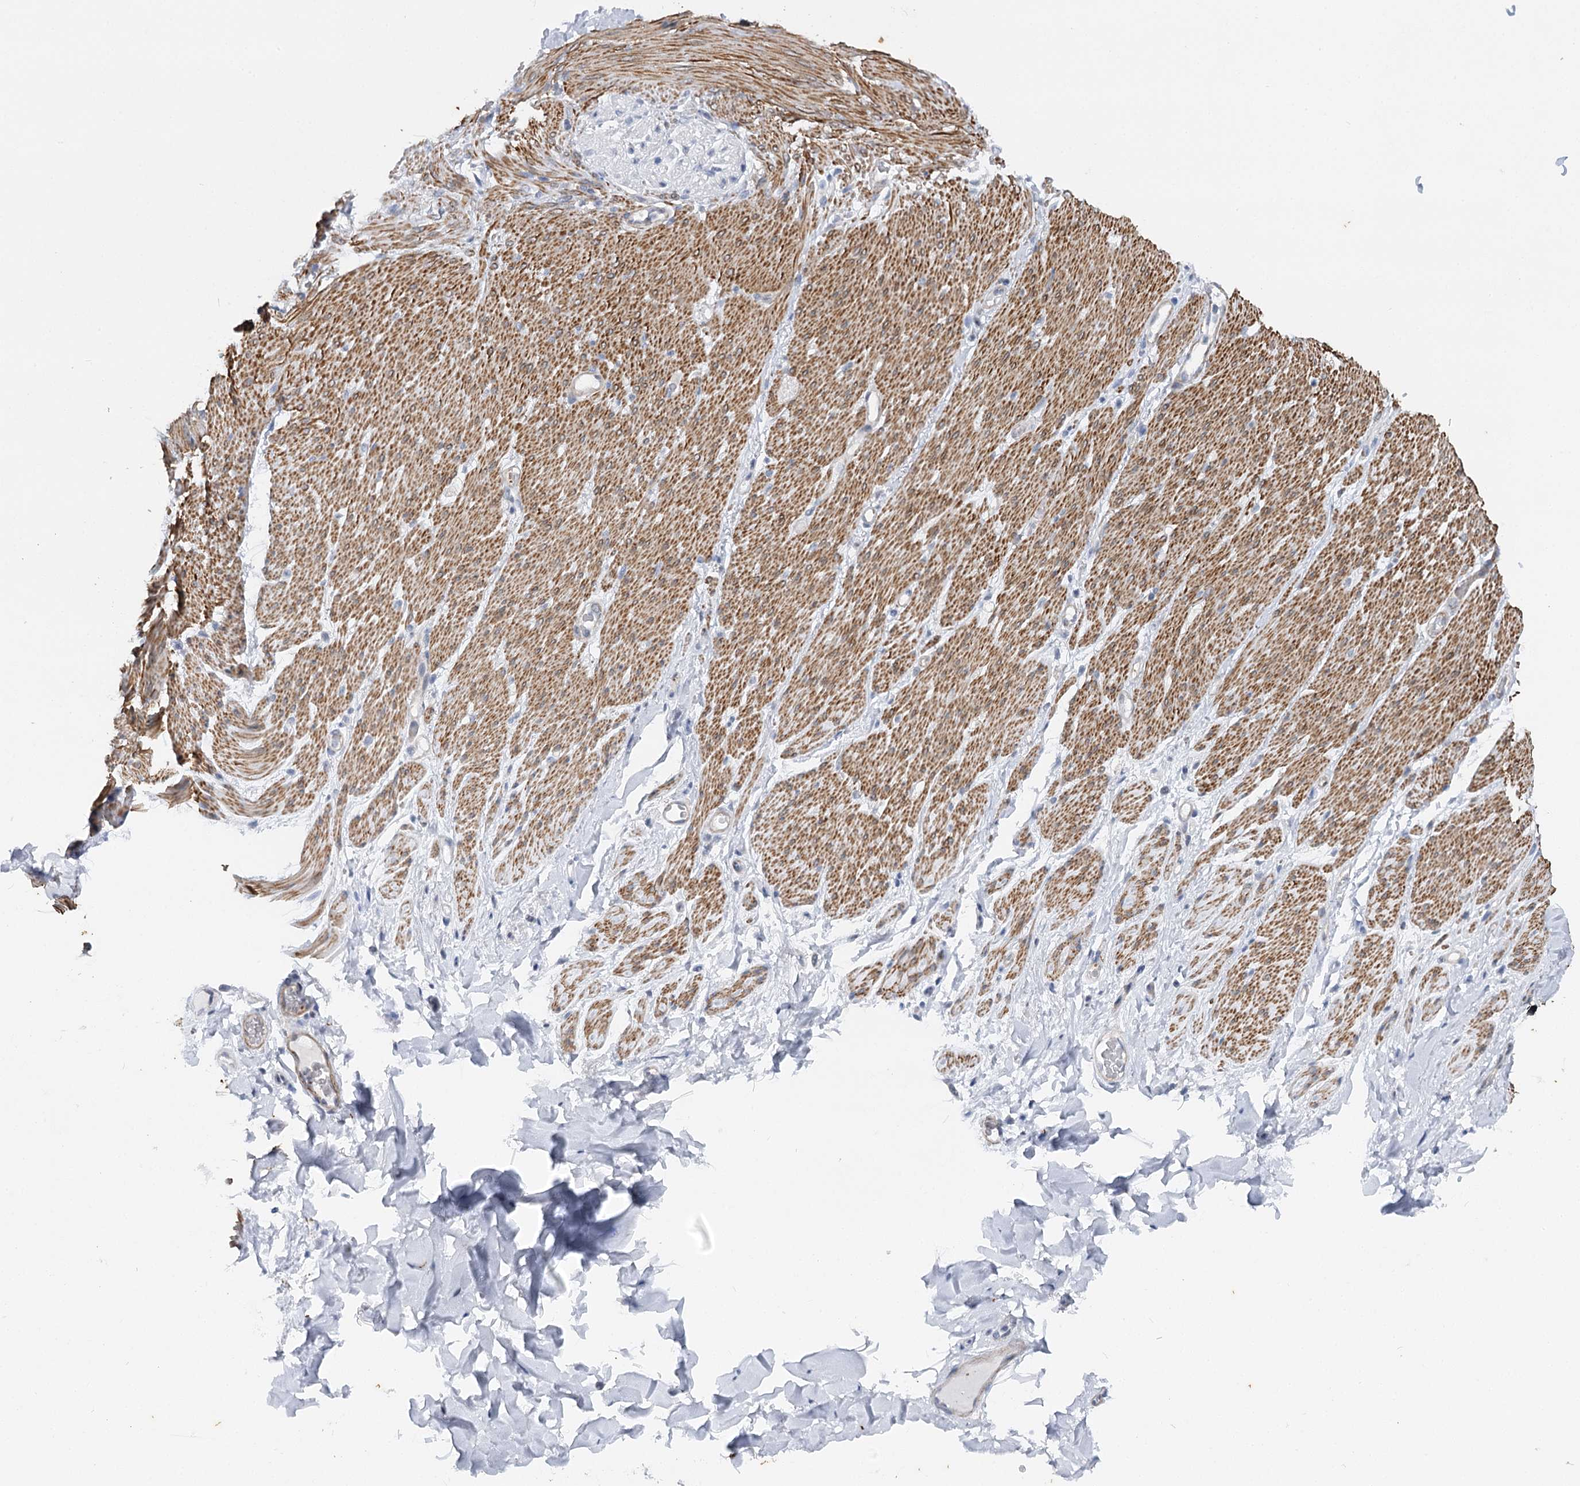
{"staining": {"intensity": "negative", "quantity": "none", "location": "none"}, "tissue": "adipose tissue", "cell_type": "Adipocytes", "image_type": "normal", "snomed": [{"axis": "morphology", "description": "Normal tissue, NOS"}, {"axis": "topography", "description": "Colon"}, {"axis": "topography", "description": "Peripheral nerve tissue"}], "caption": "This is an immunohistochemistry (IHC) micrograph of normal adipose tissue. There is no expression in adipocytes.", "gene": "AGXT2", "patient": {"sex": "female", "age": 61}}